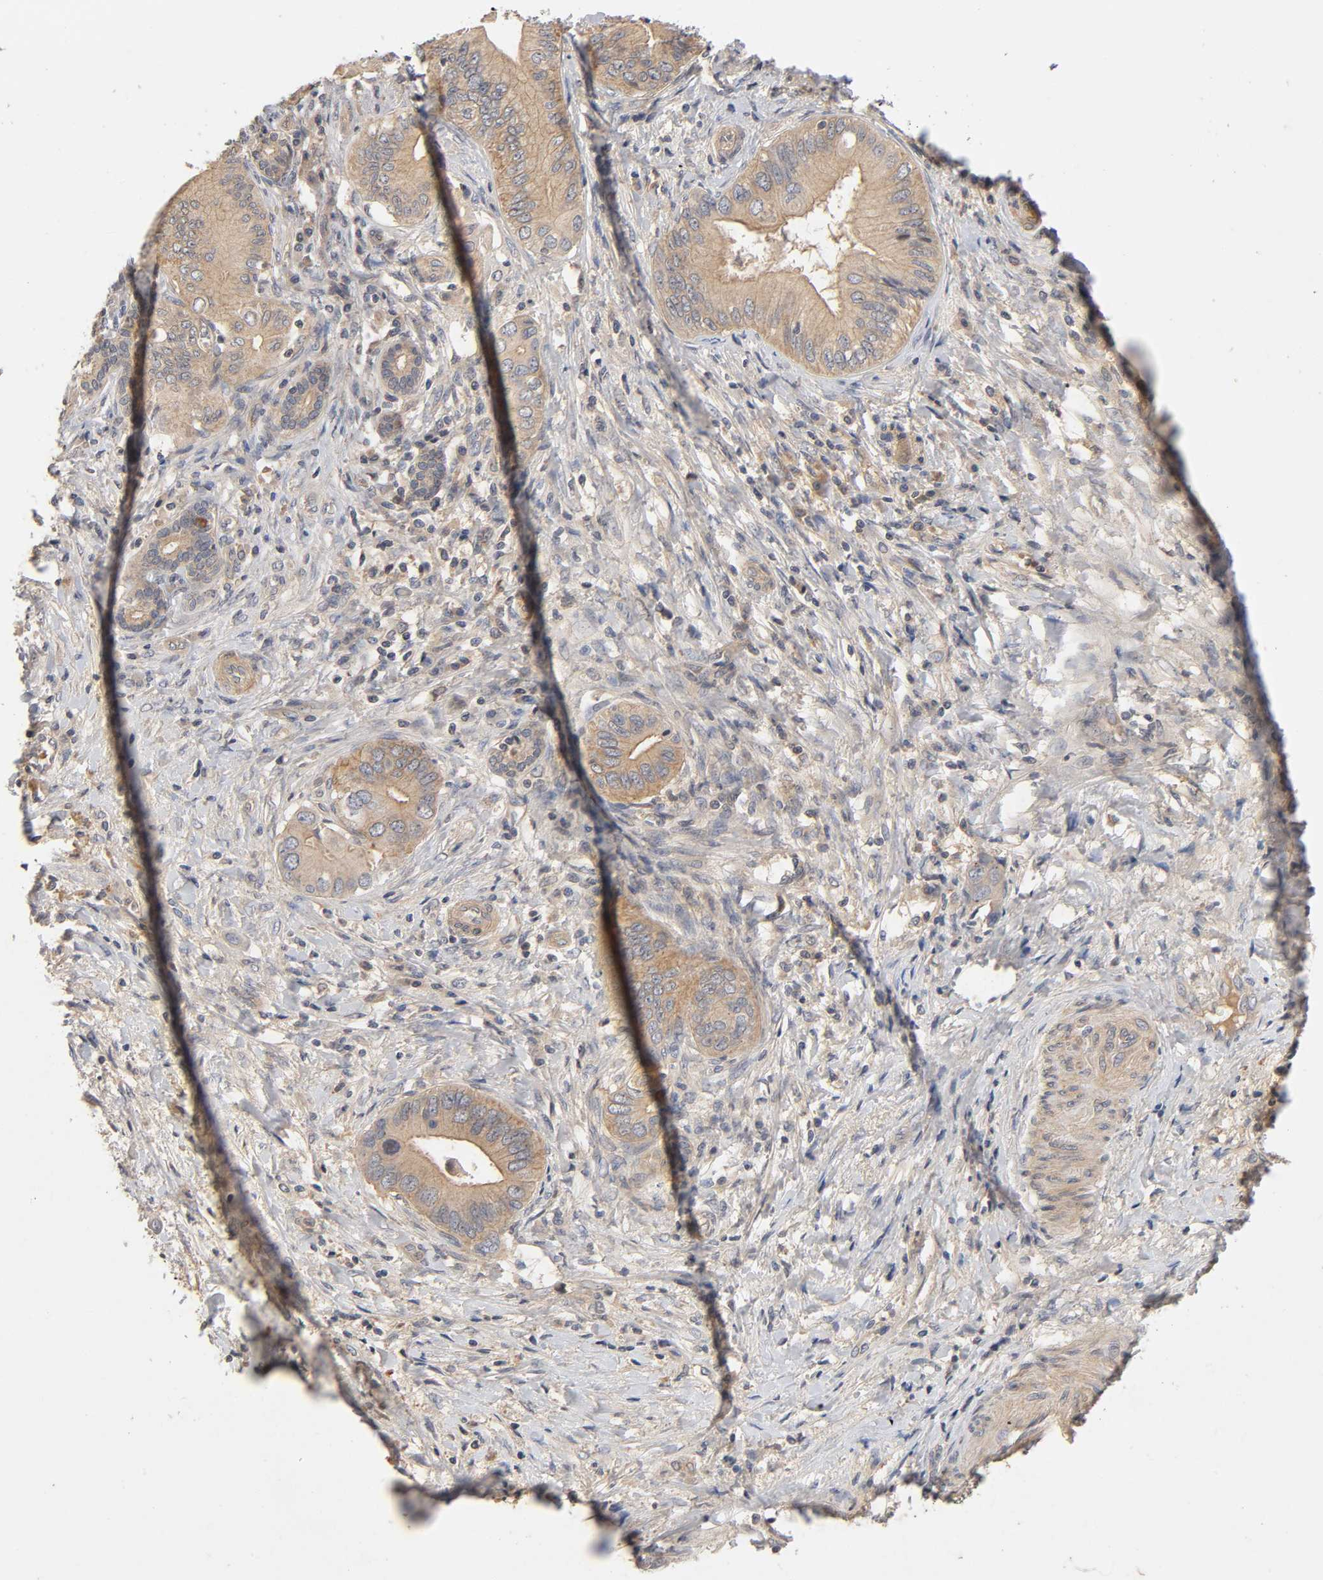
{"staining": {"intensity": "moderate", "quantity": ">75%", "location": "cytoplasmic/membranous"}, "tissue": "liver cancer", "cell_type": "Tumor cells", "image_type": "cancer", "snomed": [{"axis": "morphology", "description": "Cholangiocarcinoma"}, {"axis": "topography", "description": "Liver"}], "caption": "Protein expression analysis of human liver cancer reveals moderate cytoplasmic/membranous positivity in about >75% of tumor cells.", "gene": "CPB2", "patient": {"sex": "male", "age": 58}}